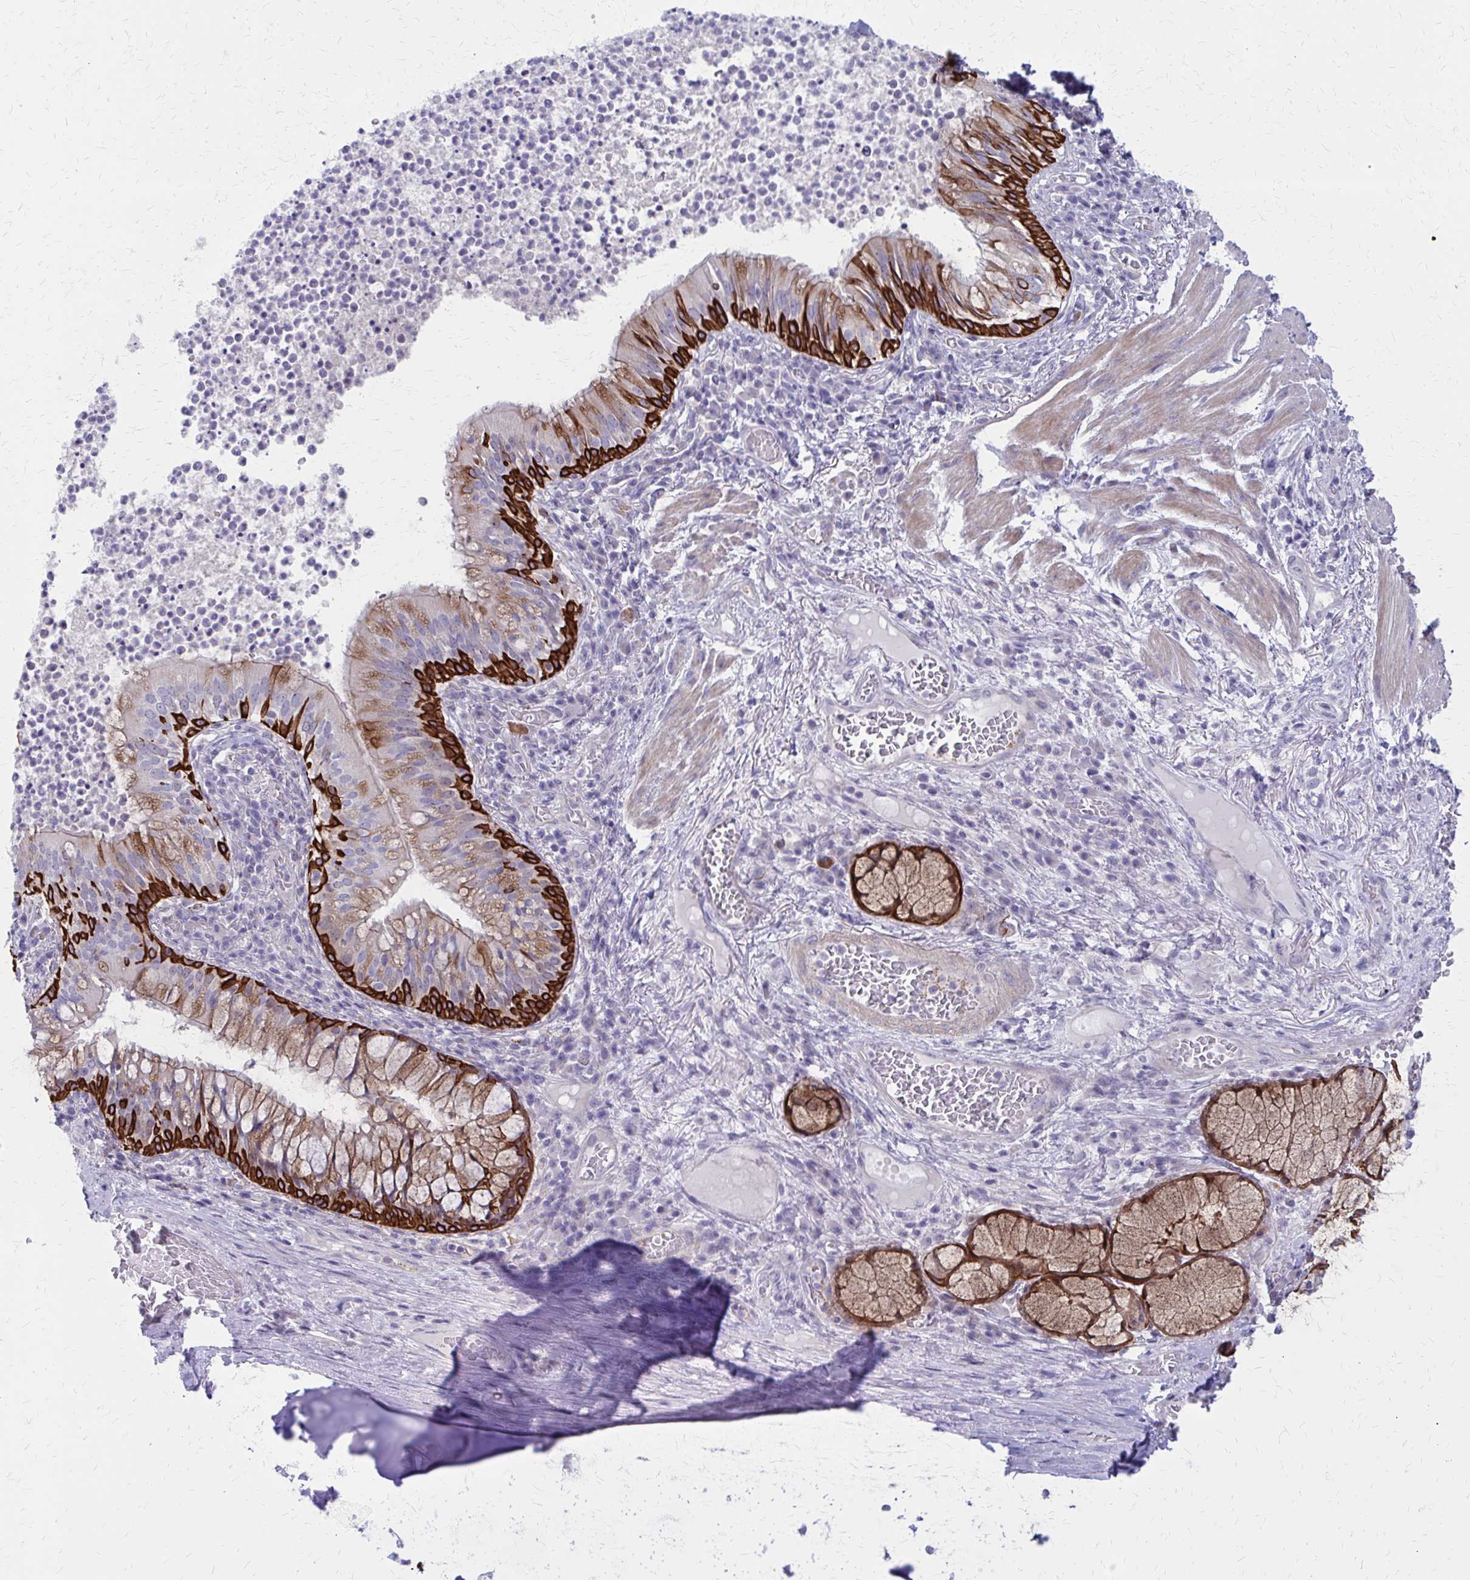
{"staining": {"intensity": "strong", "quantity": "25%-75%", "location": "cytoplasmic/membranous"}, "tissue": "bronchus", "cell_type": "Respiratory epithelial cells", "image_type": "normal", "snomed": [{"axis": "morphology", "description": "Normal tissue, NOS"}, {"axis": "topography", "description": "Lymph node"}, {"axis": "topography", "description": "Bronchus"}], "caption": "Strong cytoplasmic/membranous staining for a protein is present in approximately 25%-75% of respiratory epithelial cells of normal bronchus using immunohistochemistry.", "gene": "GLYATL2", "patient": {"sex": "male", "age": 56}}